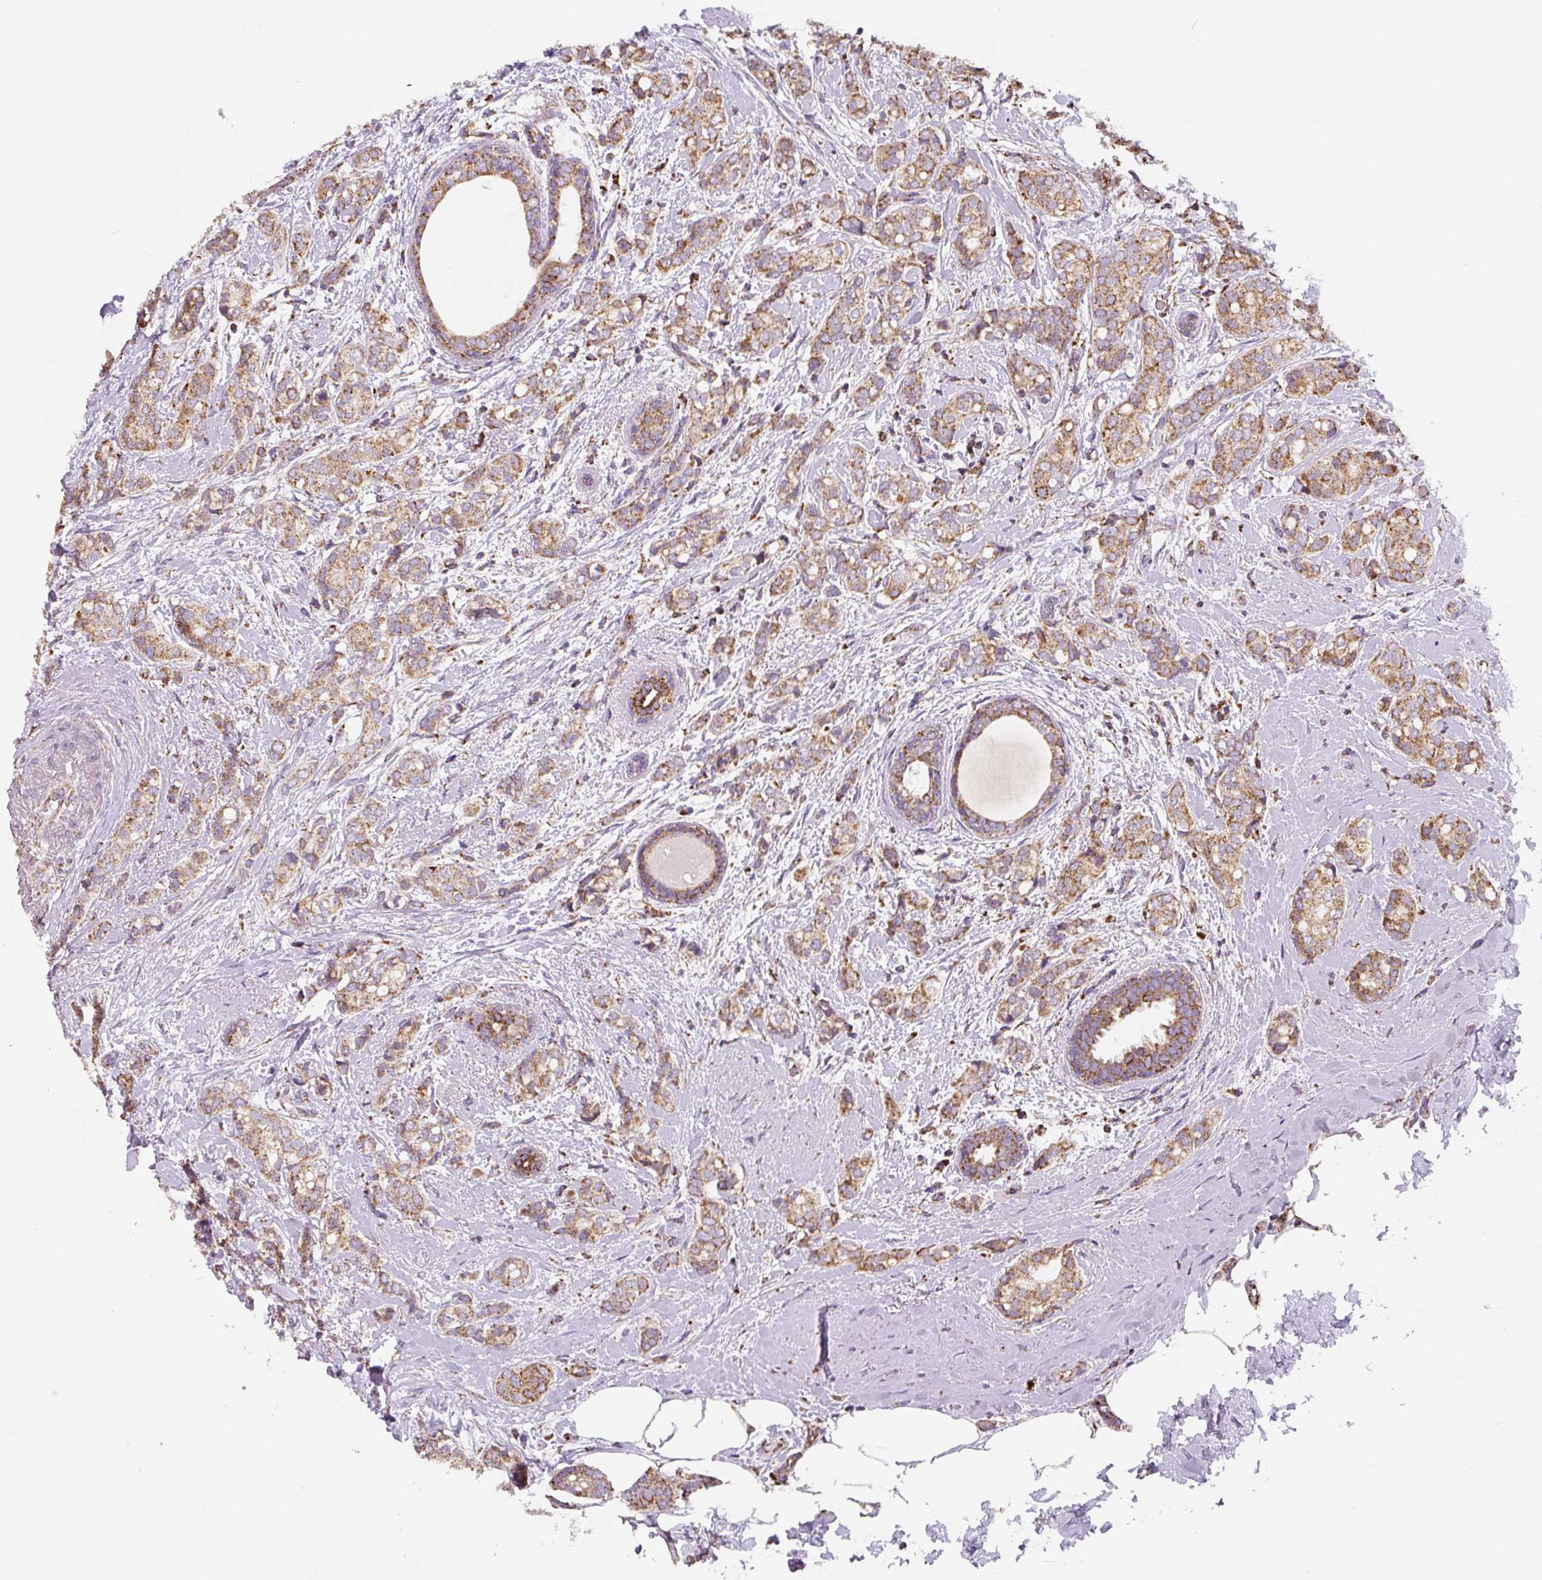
{"staining": {"intensity": "moderate", "quantity": ">75%", "location": "cytoplasmic/membranous"}, "tissue": "breast cancer", "cell_type": "Tumor cells", "image_type": "cancer", "snomed": [{"axis": "morphology", "description": "Duct carcinoma"}, {"axis": "topography", "description": "Breast"}], "caption": "About >75% of tumor cells in human breast cancer reveal moderate cytoplasmic/membranous protein staining as visualized by brown immunohistochemical staining.", "gene": "MT-CO2", "patient": {"sex": "female", "age": 73}}